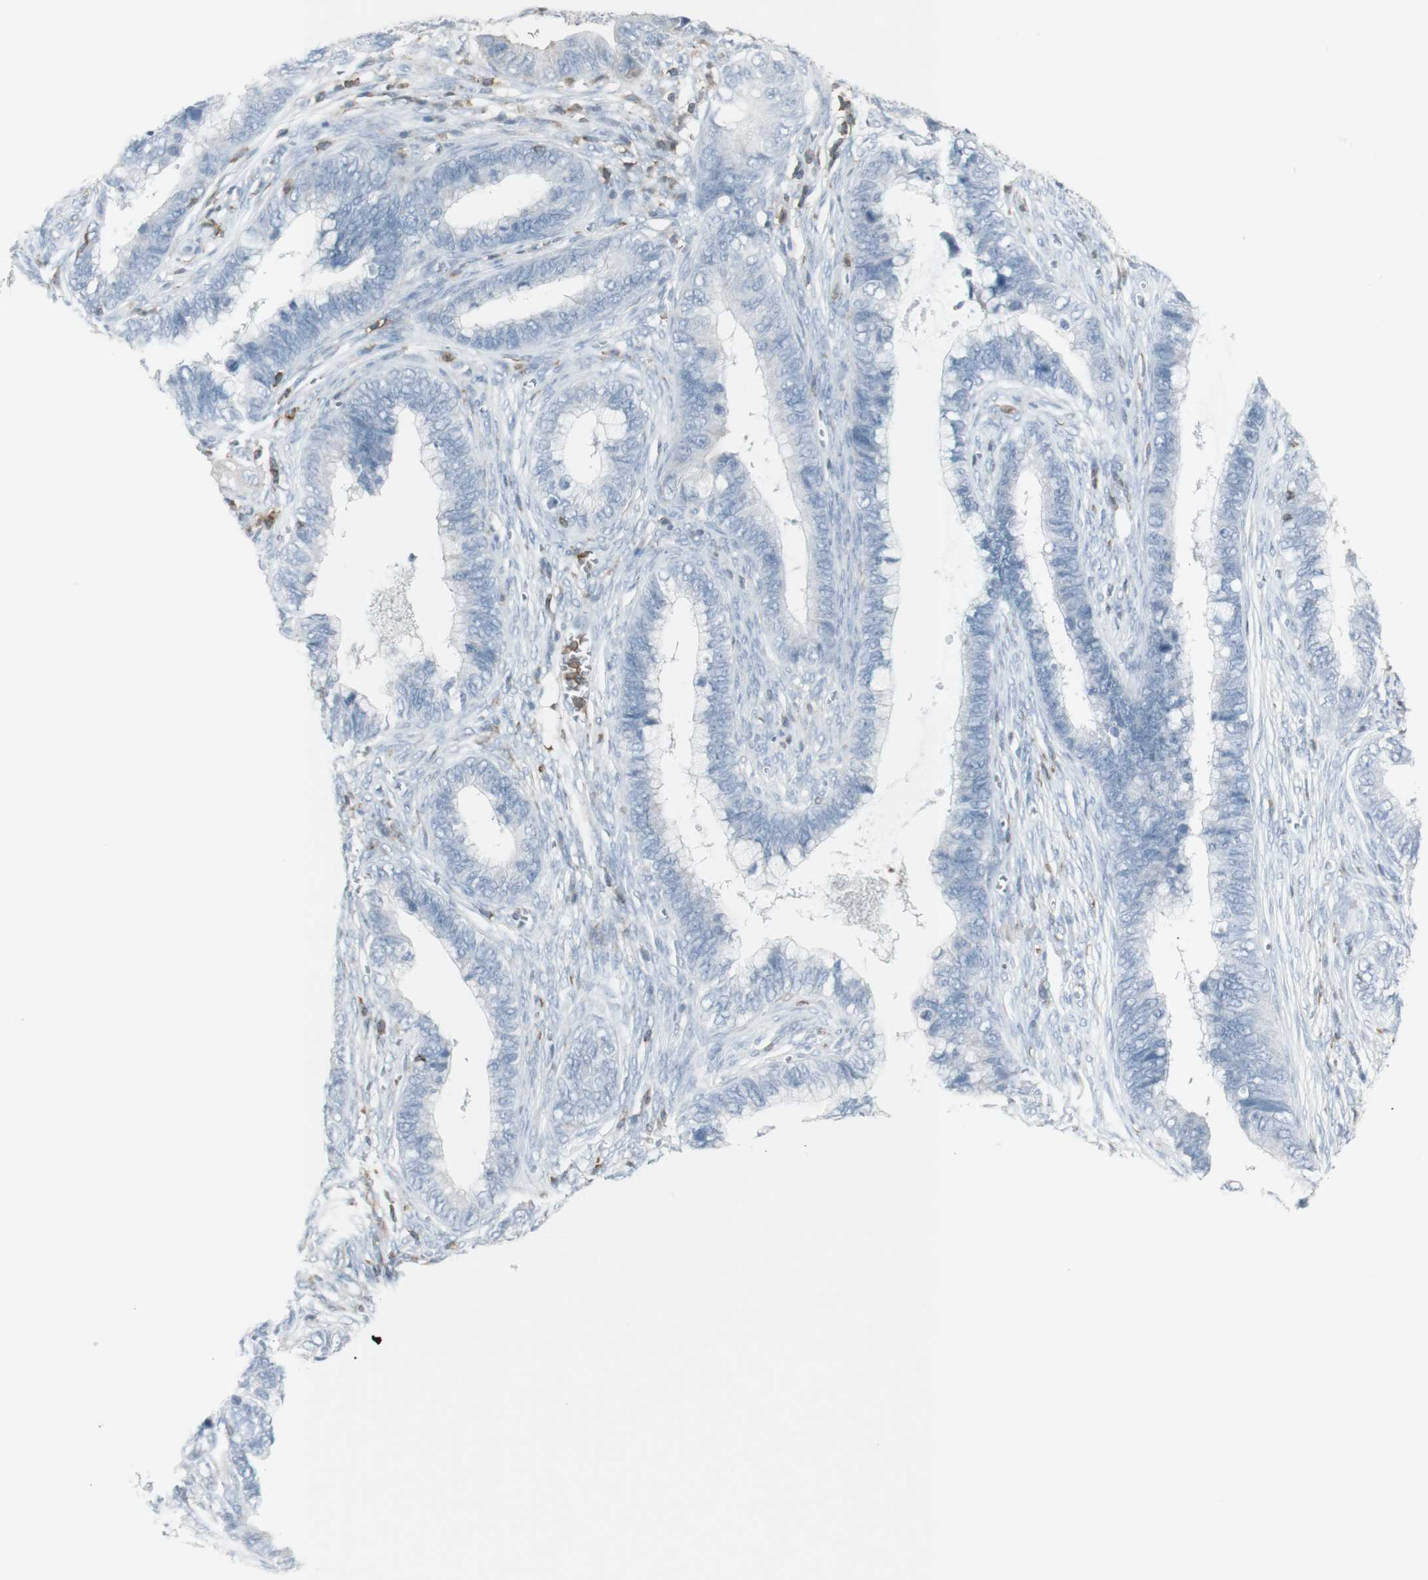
{"staining": {"intensity": "negative", "quantity": "none", "location": "none"}, "tissue": "cervical cancer", "cell_type": "Tumor cells", "image_type": "cancer", "snomed": [{"axis": "morphology", "description": "Adenocarcinoma, NOS"}, {"axis": "topography", "description": "Cervix"}], "caption": "Immunohistochemistry (IHC) of cervical cancer exhibits no staining in tumor cells. The staining was performed using DAB (3,3'-diaminobenzidine) to visualize the protein expression in brown, while the nuclei were stained in blue with hematoxylin (Magnification: 20x).", "gene": "NRG1", "patient": {"sex": "female", "age": 44}}